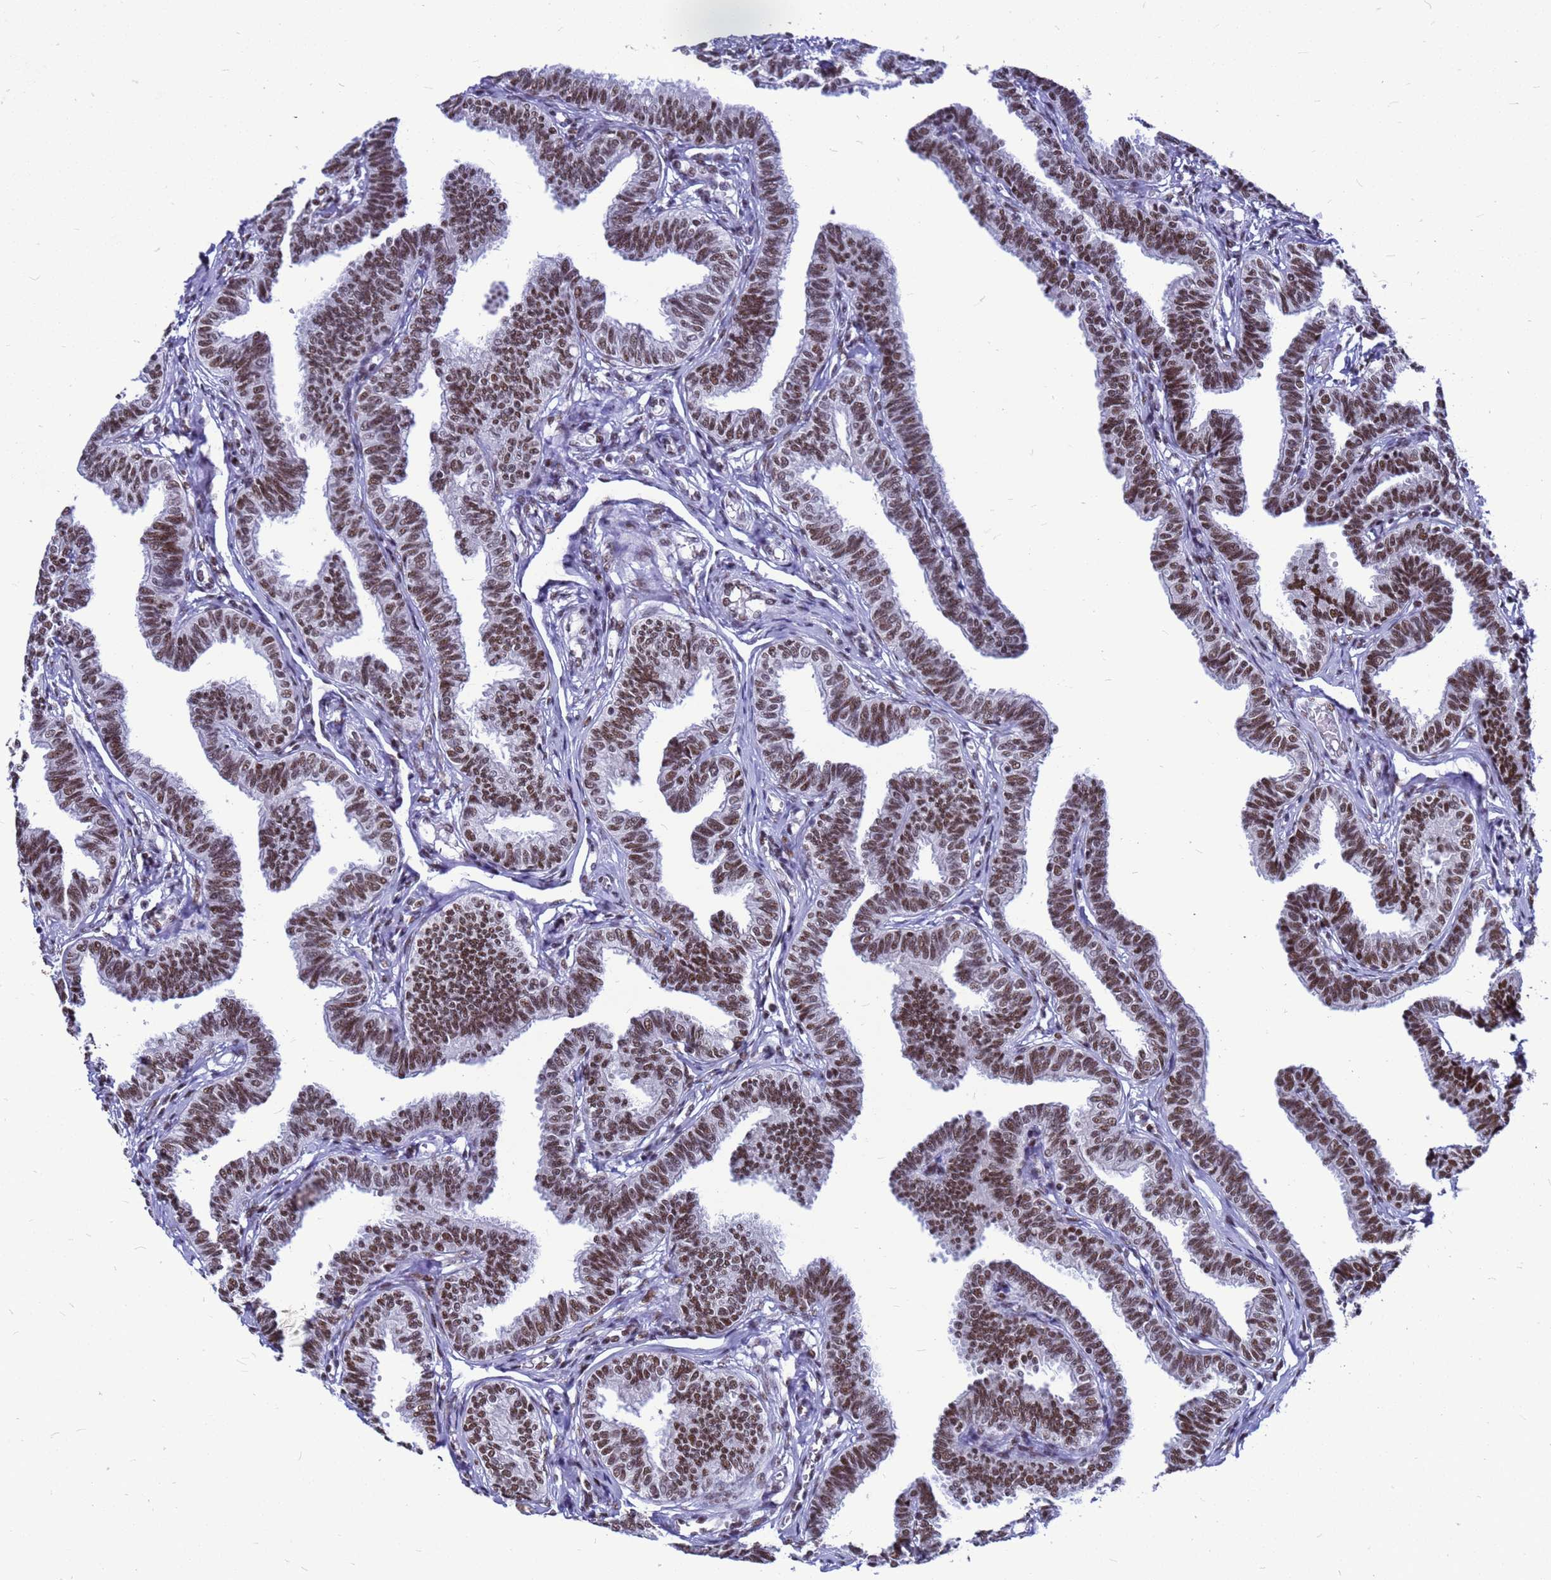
{"staining": {"intensity": "strong", "quantity": ">75%", "location": "nuclear"}, "tissue": "fallopian tube", "cell_type": "Glandular cells", "image_type": "normal", "snomed": [{"axis": "morphology", "description": "Normal tissue, NOS"}, {"axis": "topography", "description": "Fallopian tube"}, {"axis": "topography", "description": "Ovary"}], "caption": "IHC (DAB (3,3'-diaminobenzidine)) staining of unremarkable fallopian tube displays strong nuclear protein staining in about >75% of glandular cells.", "gene": "SART3", "patient": {"sex": "female", "age": 23}}